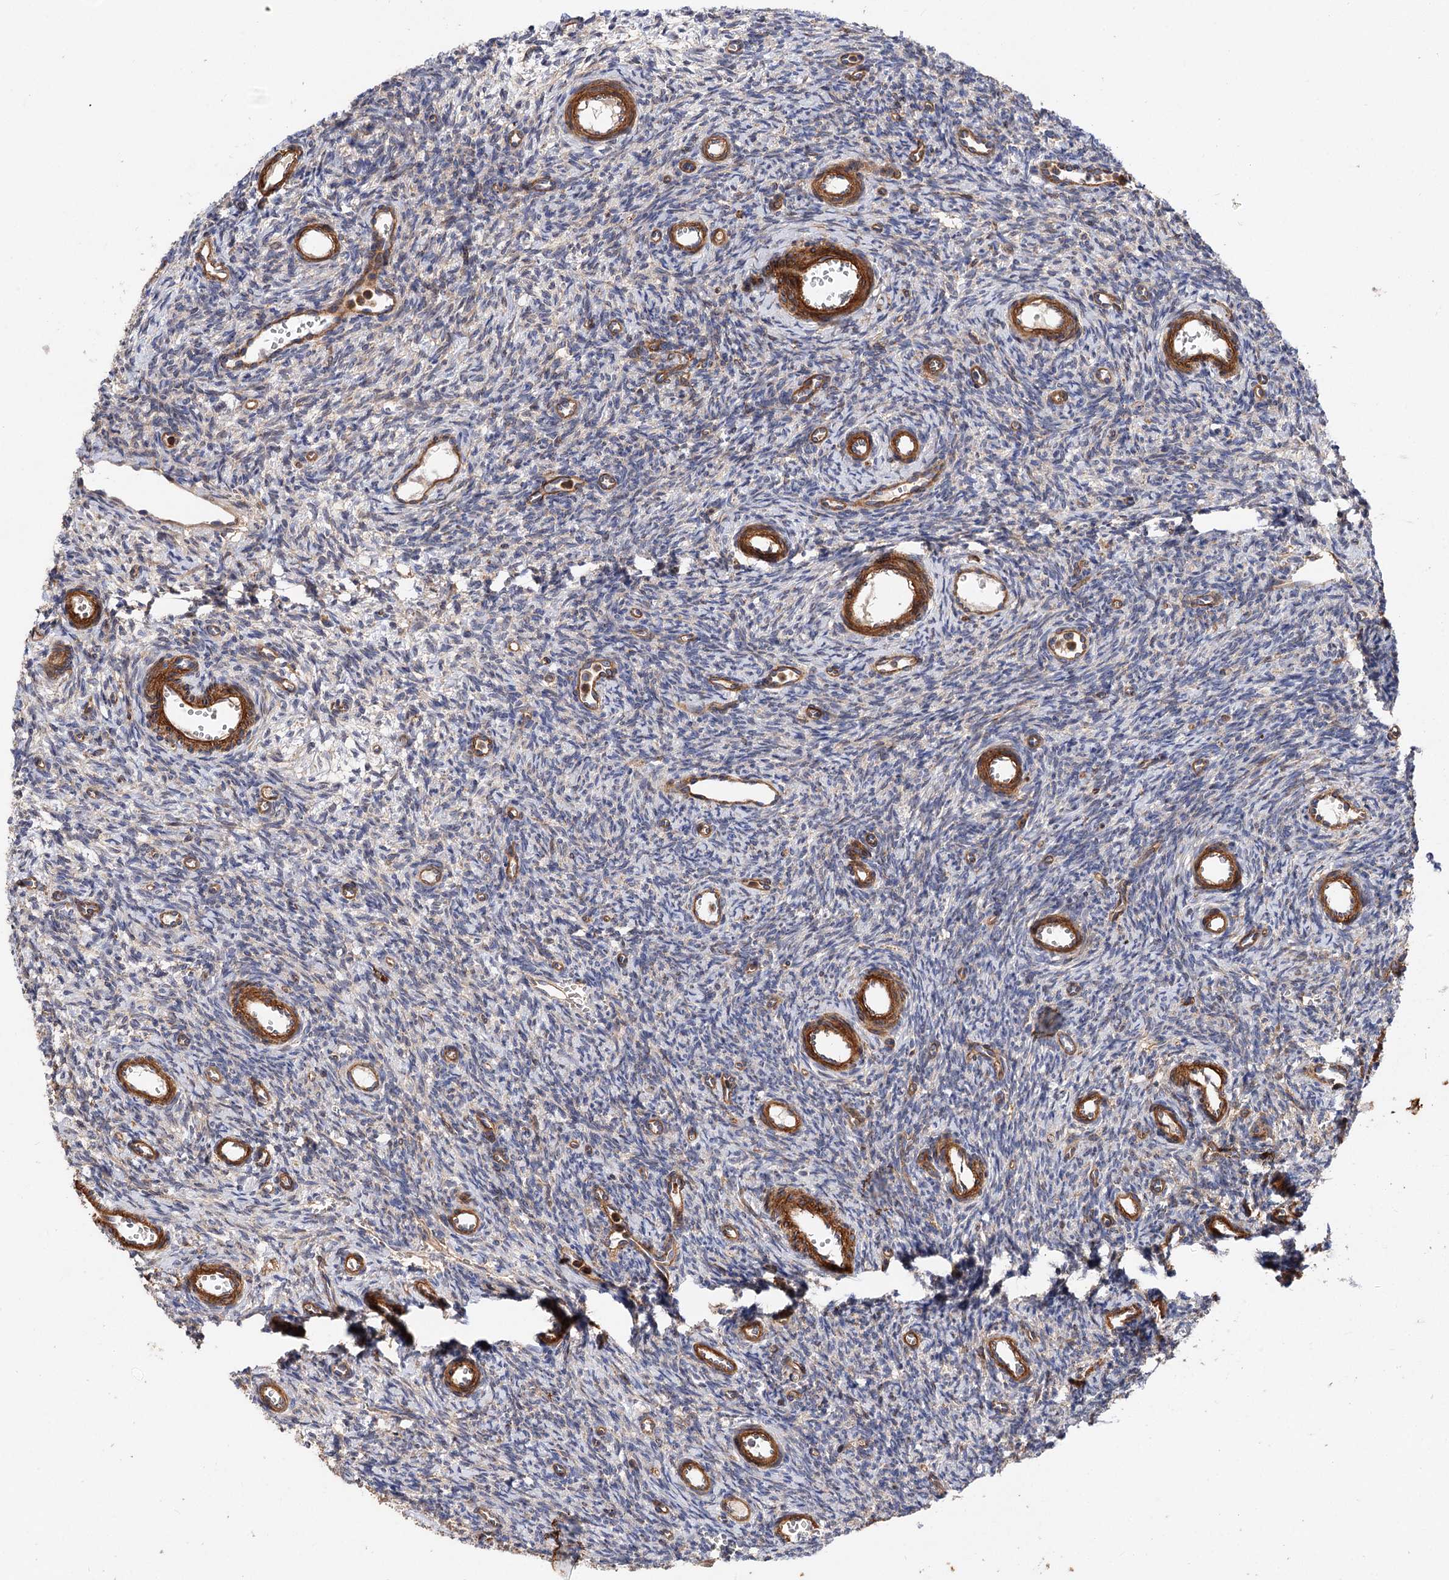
{"staining": {"intensity": "negative", "quantity": "none", "location": "none"}, "tissue": "ovary", "cell_type": "Ovarian stroma cells", "image_type": "normal", "snomed": [{"axis": "morphology", "description": "Normal tissue, NOS"}, {"axis": "topography", "description": "Ovary"}], "caption": "Immunohistochemistry photomicrograph of benign human ovary stained for a protein (brown), which demonstrates no staining in ovarian stroma cells. The staining was performed using DAB (3,3'-diaminobenzidine) to visualize the protein expression in brown, while the nuclei were stained in blue with hematoxylin (Magnification: 20x).", "gene": "CSAD", "patient": {"sex": "female", "age": 39}}